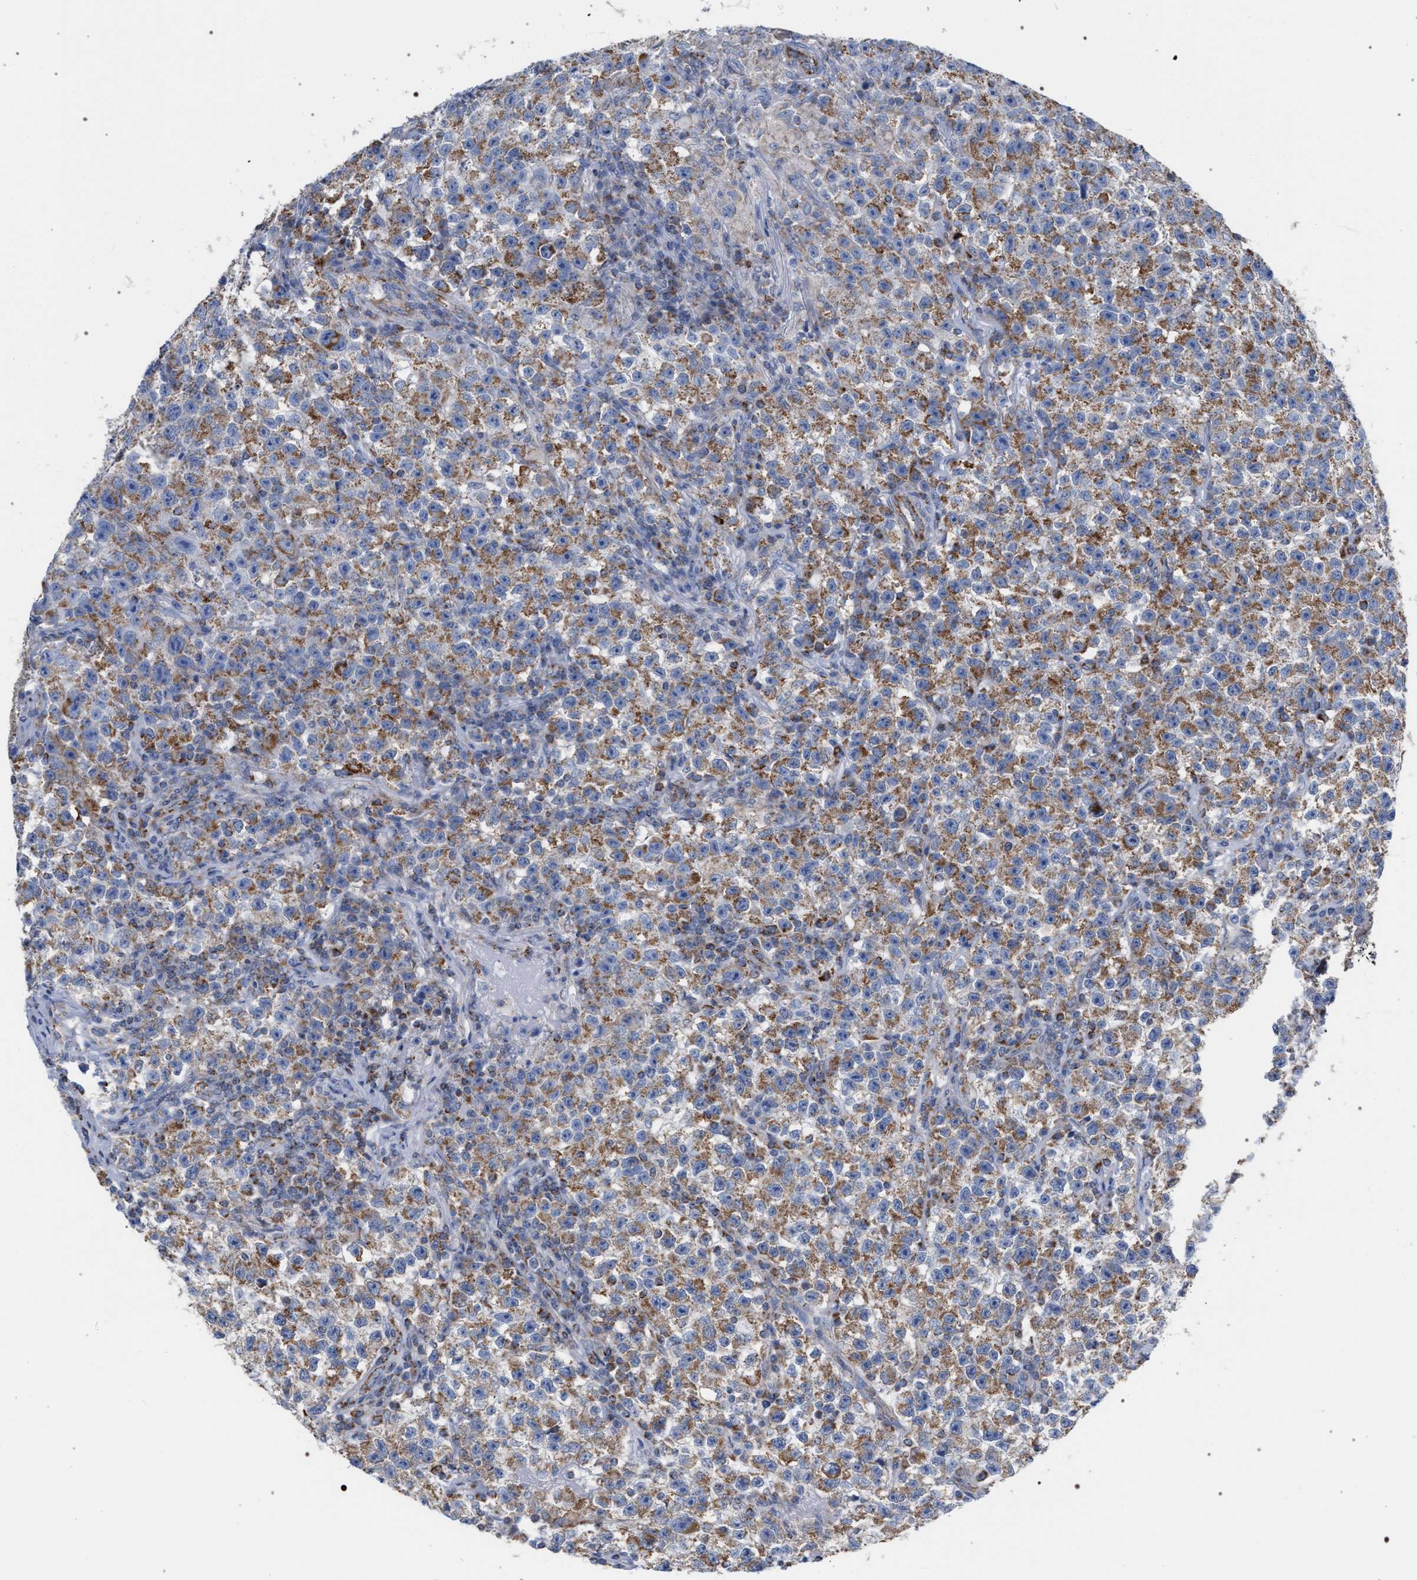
{"staining": {"intensity": "moderate", "quantity": ">75%", "location": "cytoplasmic/membranous"}, "tissue": "testis cancer", "cell_type": "Tumor cells", "image_type": "cancer", "snomed": [{"axis": "morphology", "description": "Seminoma, NOS"}, {"axis": "topography", "description": "Testis"}], "caption": "Seminoma (testis) stained with immunohistochemistry displays moderate cytoplasmic/membranous expression in about >75% of tumor cells.", "gene": "ECI2", "patient": {"sex": "male", "age": 22}}